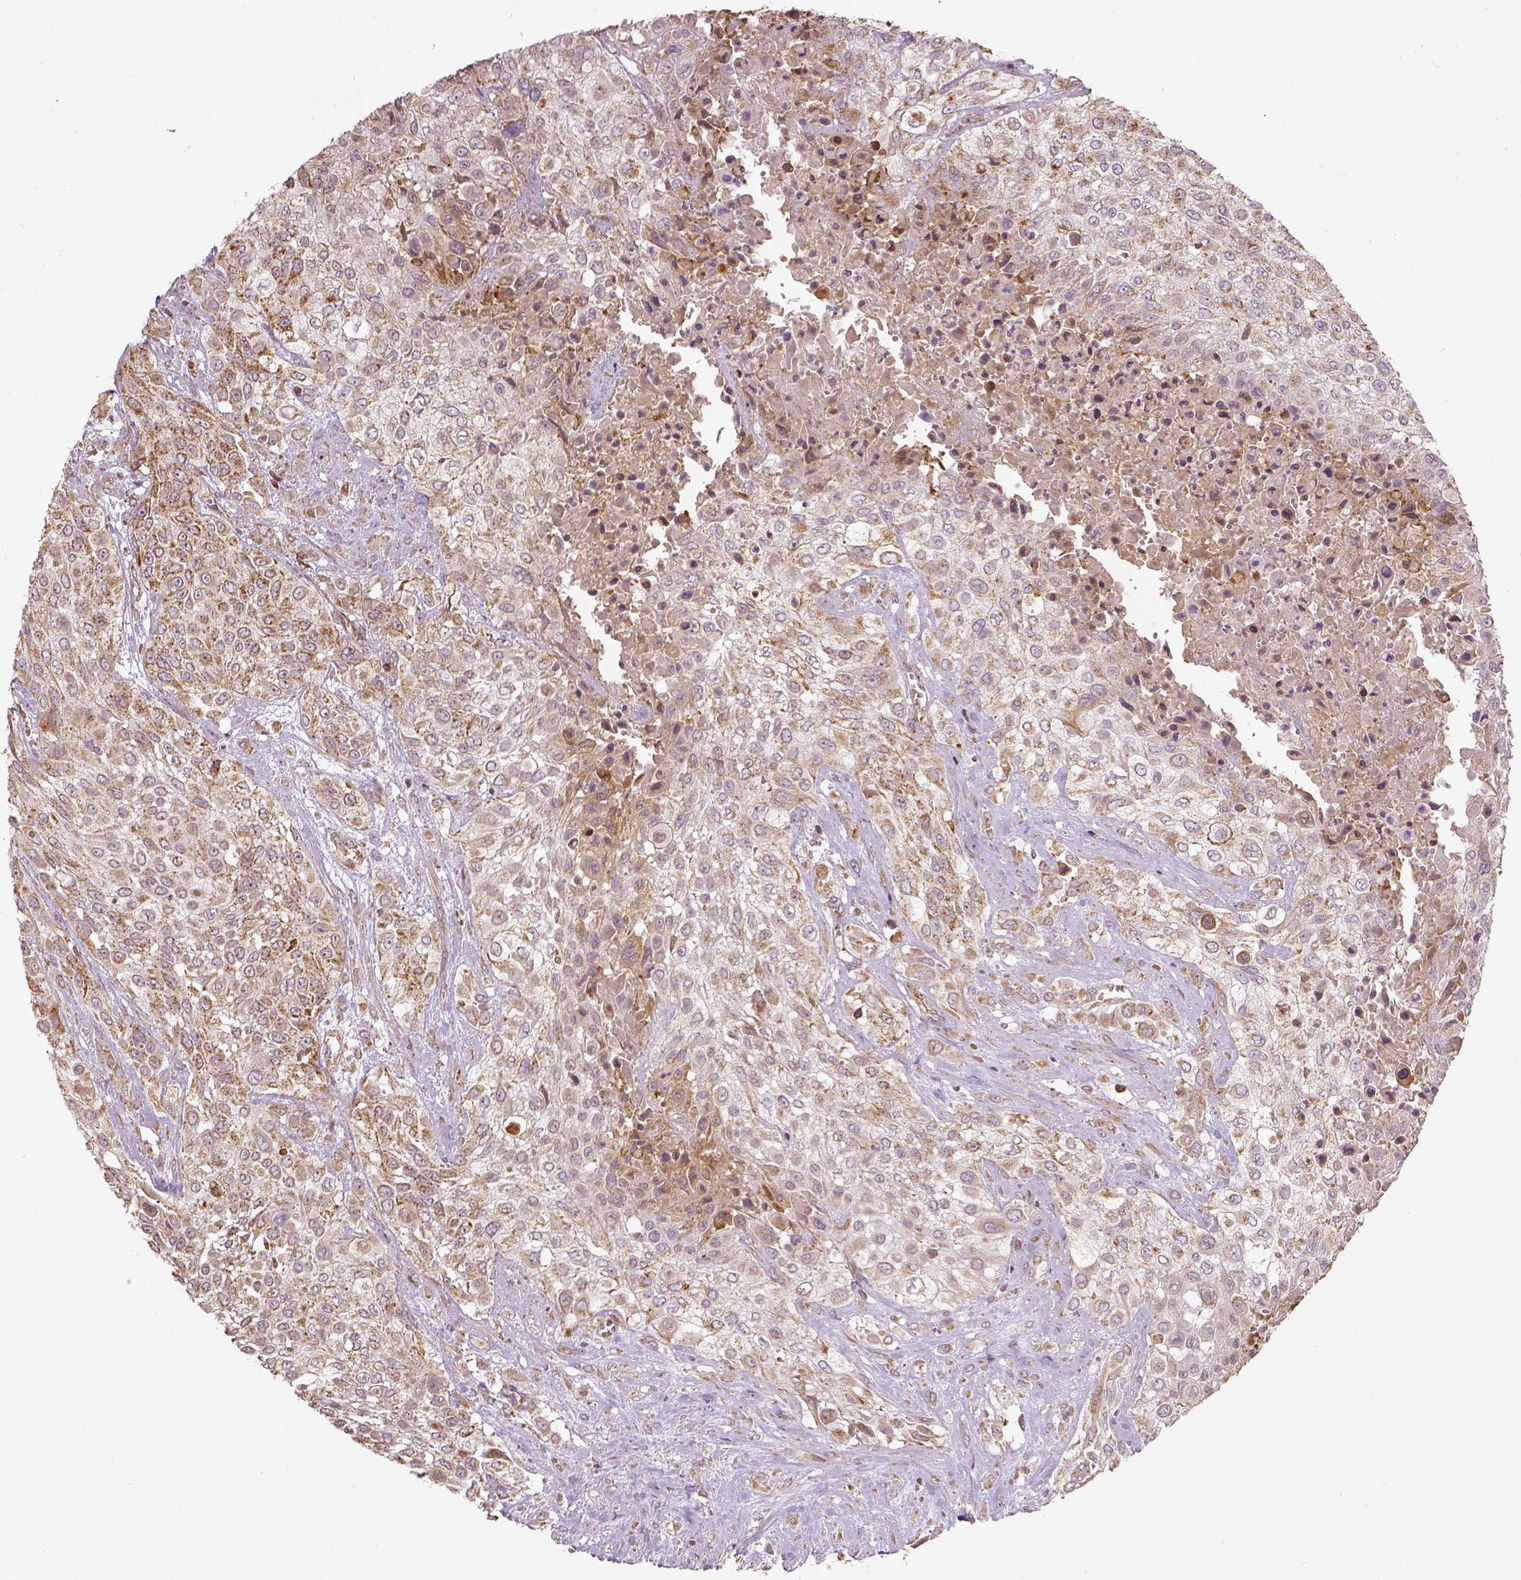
{"staining": {"intensity": "moderate", "quantity": ">75%", "location": "cytoplasmic/membranous"}, "tissue": "urothelial cancer", "cell_type": "Tumor cells", "image_type": "cancer", "snomed": [{"axis": "morphology", "description": "Urothelial carcinoma, High grade"}, {"axis": "topography", "description": "Urinary bladder"}], "caption": "Brown immunohistochemical staining in urothelial cancer reveals moderate cytoplasmic/membranous positivity in approximately >75% of tumor cells.", "gene": "PGAM5", "patient": {"sex": "male", "age": 57}}